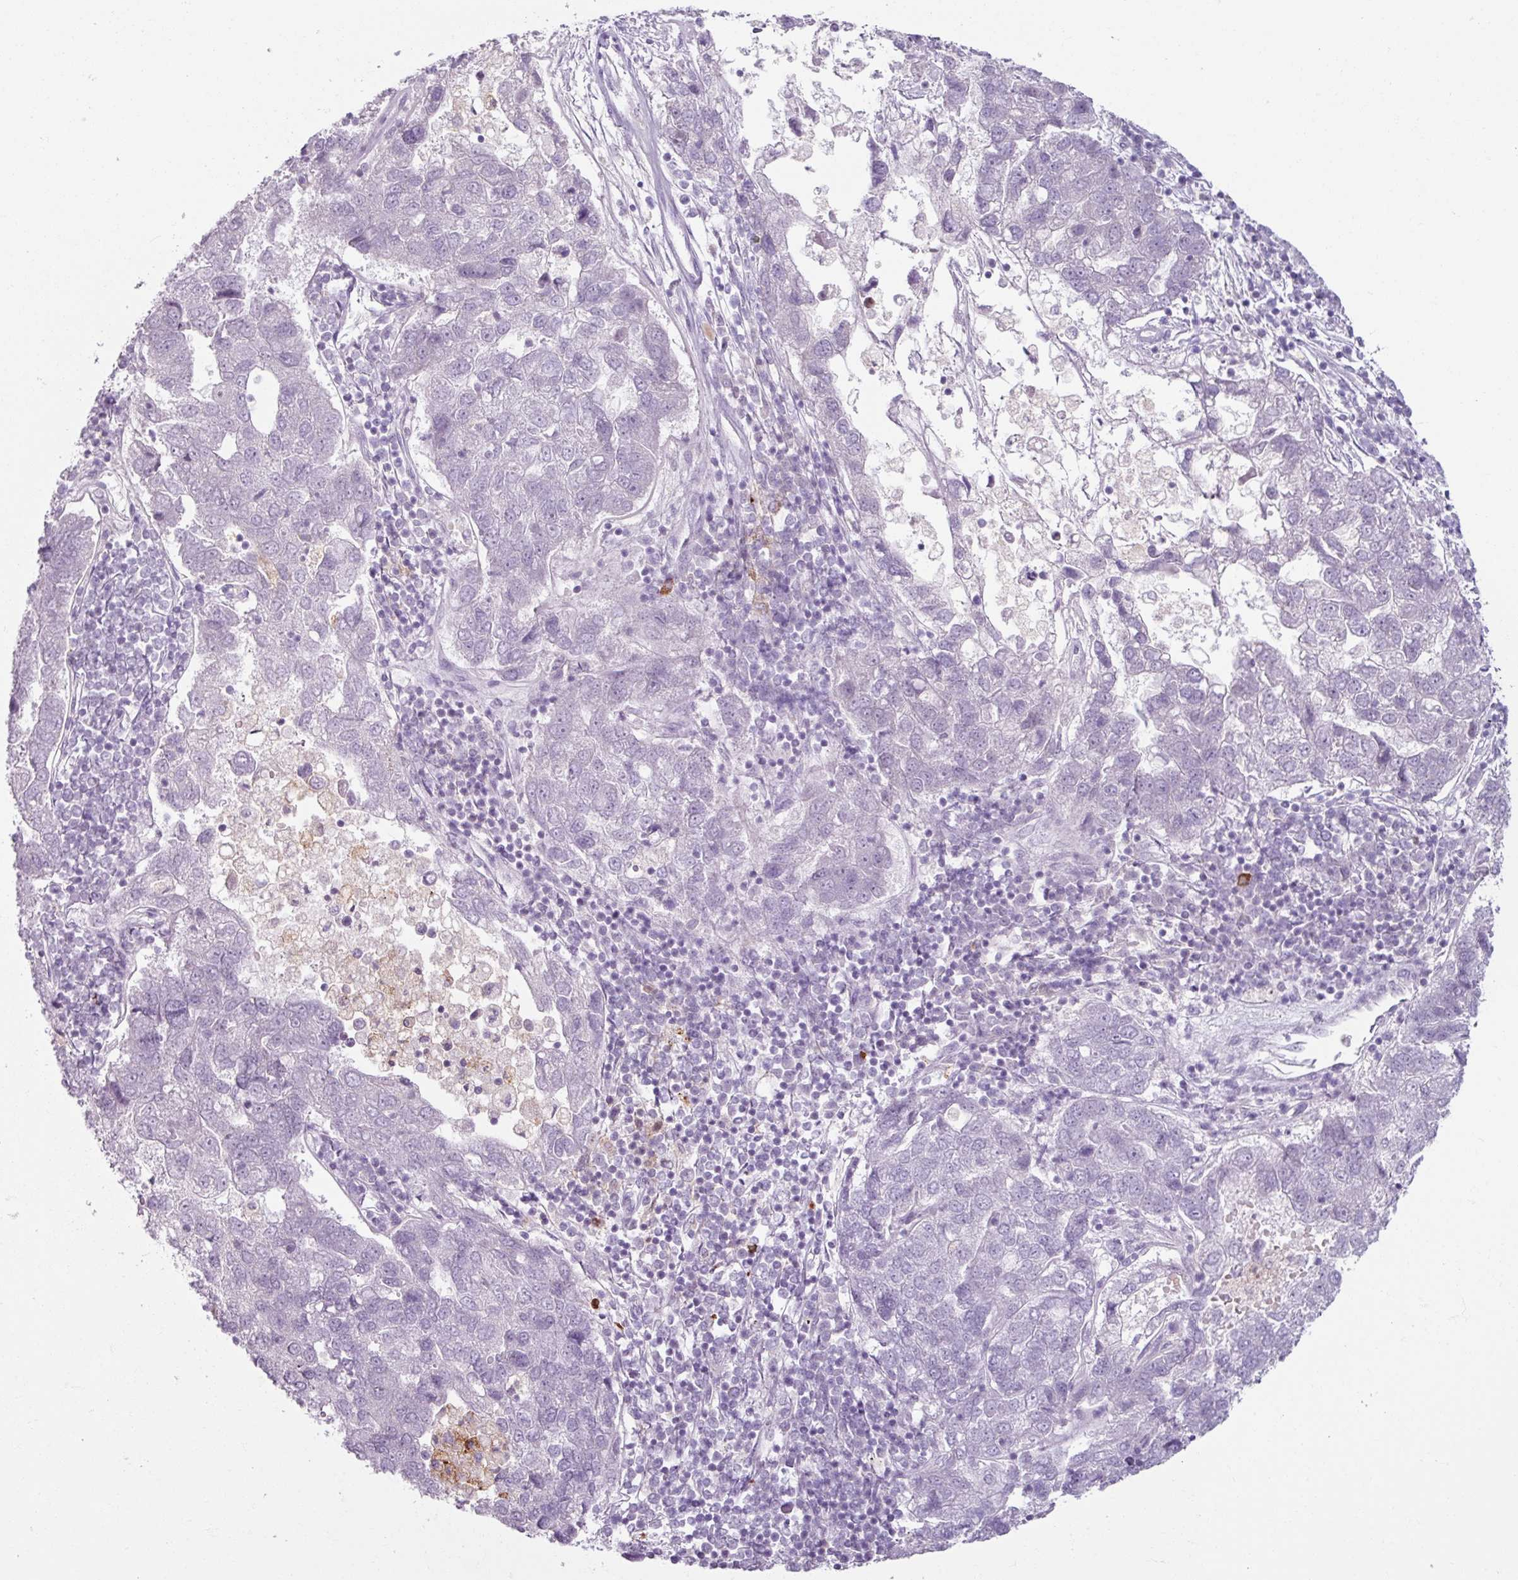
{"staining": {"intensity": "negative", "quantity": "none", "location": "none"}, "tissue": "pancreatic cancer", "cell_type": "Tumor cells", "image_type": "cancer", "snomed": [{"axis": "morphology", "description": "Adenocarcinoma, NOS"}, {"axis": "topography", "description": "Pancreas"}], "caption": "A photomicrograph of human adenocarcinoma (pancreatic) is negative for staining in tumor cells.", "gene": "SLC27A5", "patient": {"sex": "female", "age": 61}}